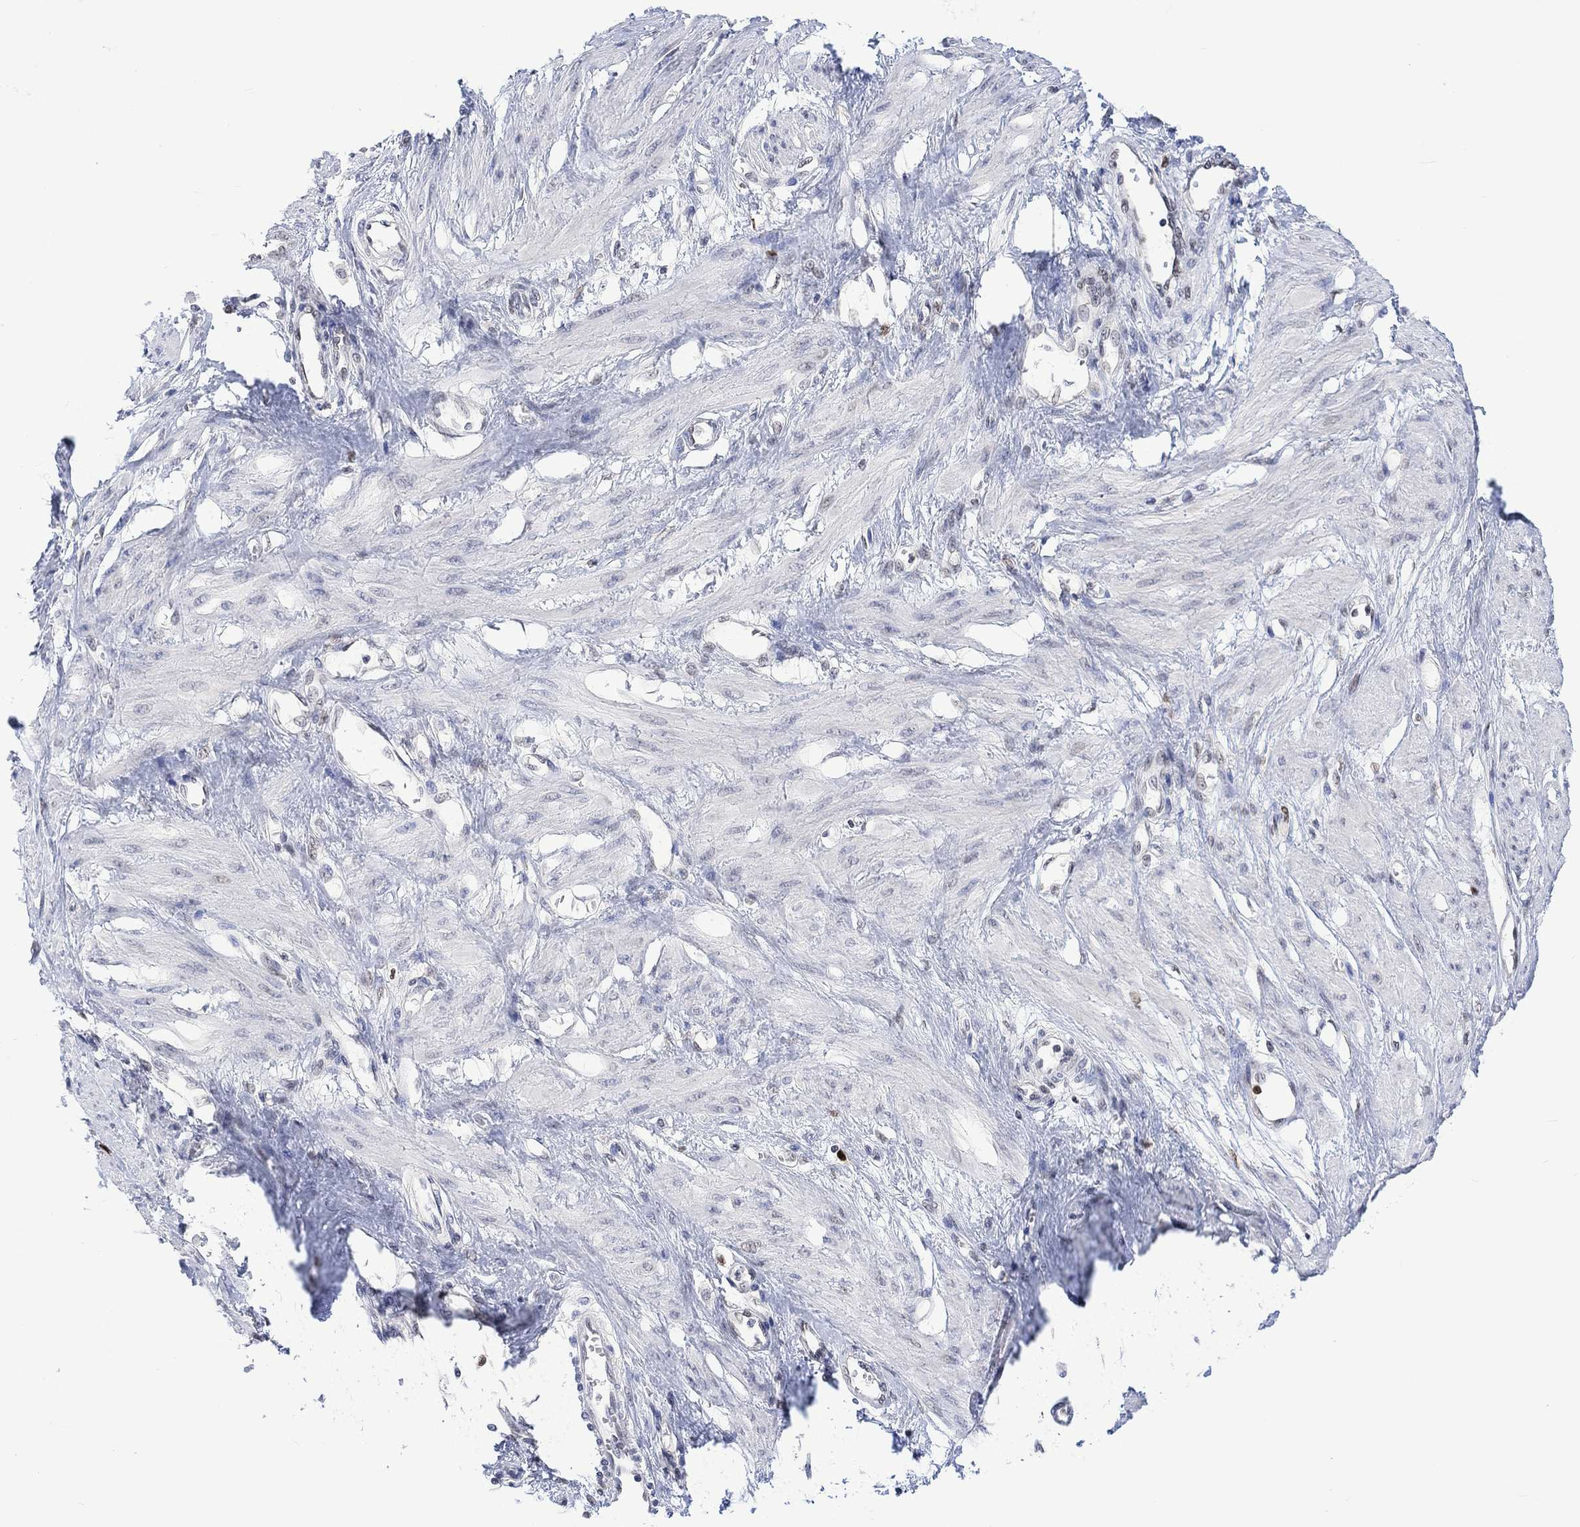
{"staining": {"intensity": "weak", "quantity": "<25%", "location": "nuclear"}, "tissue": "smooth muscle", "cell_type": "Smooth muscle cells", "image_type": "normal", "snomed": [{"axis": "morphology", "description": "Normal tissue, NOS"}, {"axis": "topography", "description": "Smooth muscle"}, {"axis": "topography", "description": "Uterus"}], "caption": "DAB immunohistochemical staining of normal human smooth muscle demonstrates no significant positivity in smooth muscle cells. (Immunohistochemistry, brightfield microscopy, high magnification).", "gene": "RAD54L2", "patient": {"sex": "female", "age": 39}}